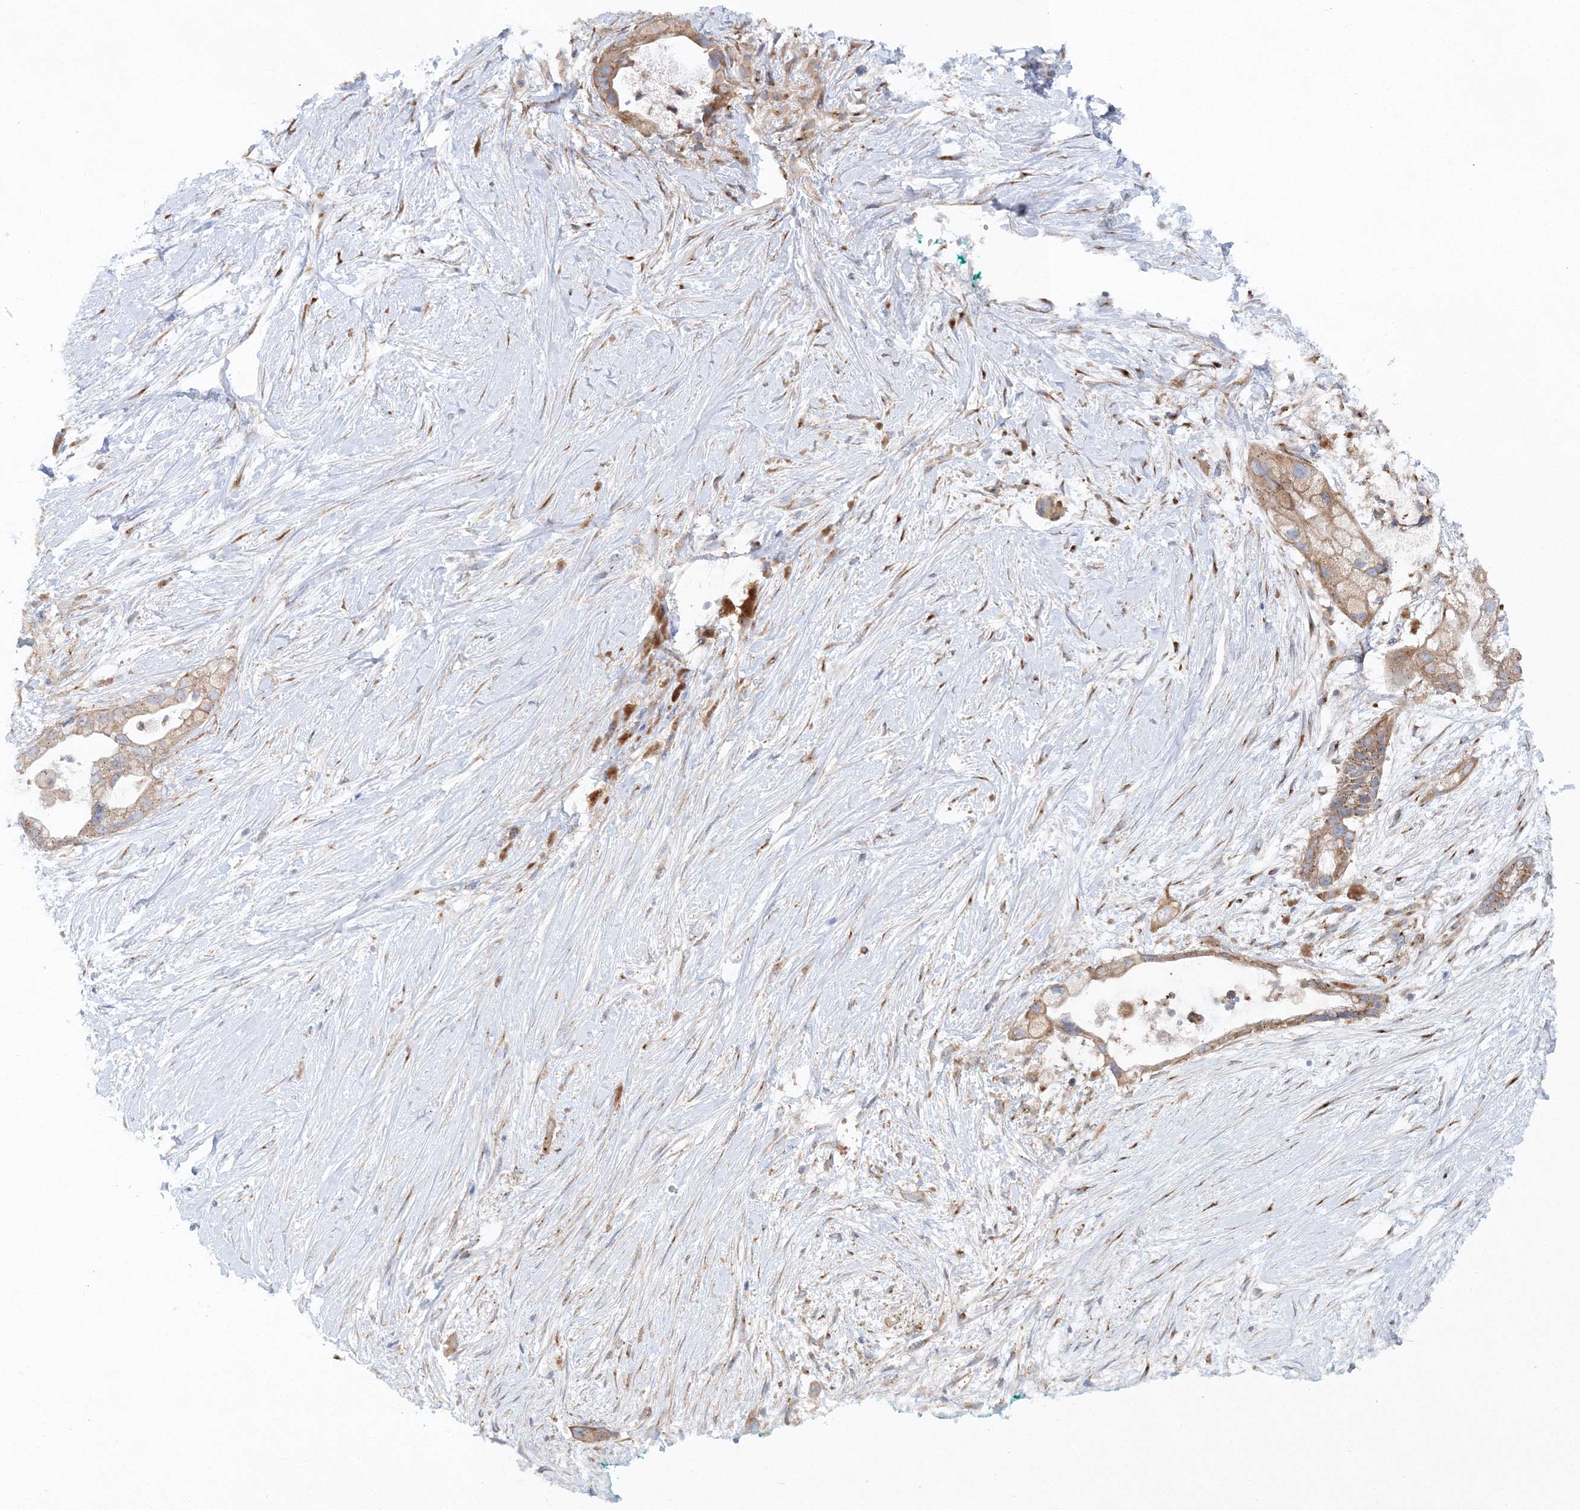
{"staining": {"intensity": "moderate", "quantity": ">75%", "location": "cytoplasmic/membranous"}, "tissue": "pancreatic cancer", "cell_type": "Tumor cells", "image_type": "cancer", "snomed": [{"axis": "morphology", "description": "Adenocarcinoma, NOS"}, {"axis": "topography", "description": "Pancreas"}], "caption": "Brown immunohistochemical staining in pancreatic adenocarcinoma reveals moderate cytoplasmic/membranous positivity in about >75% of tumor cells.", "gene": "SEC23IP", "patient": {"sex": "male", "age": 53}}